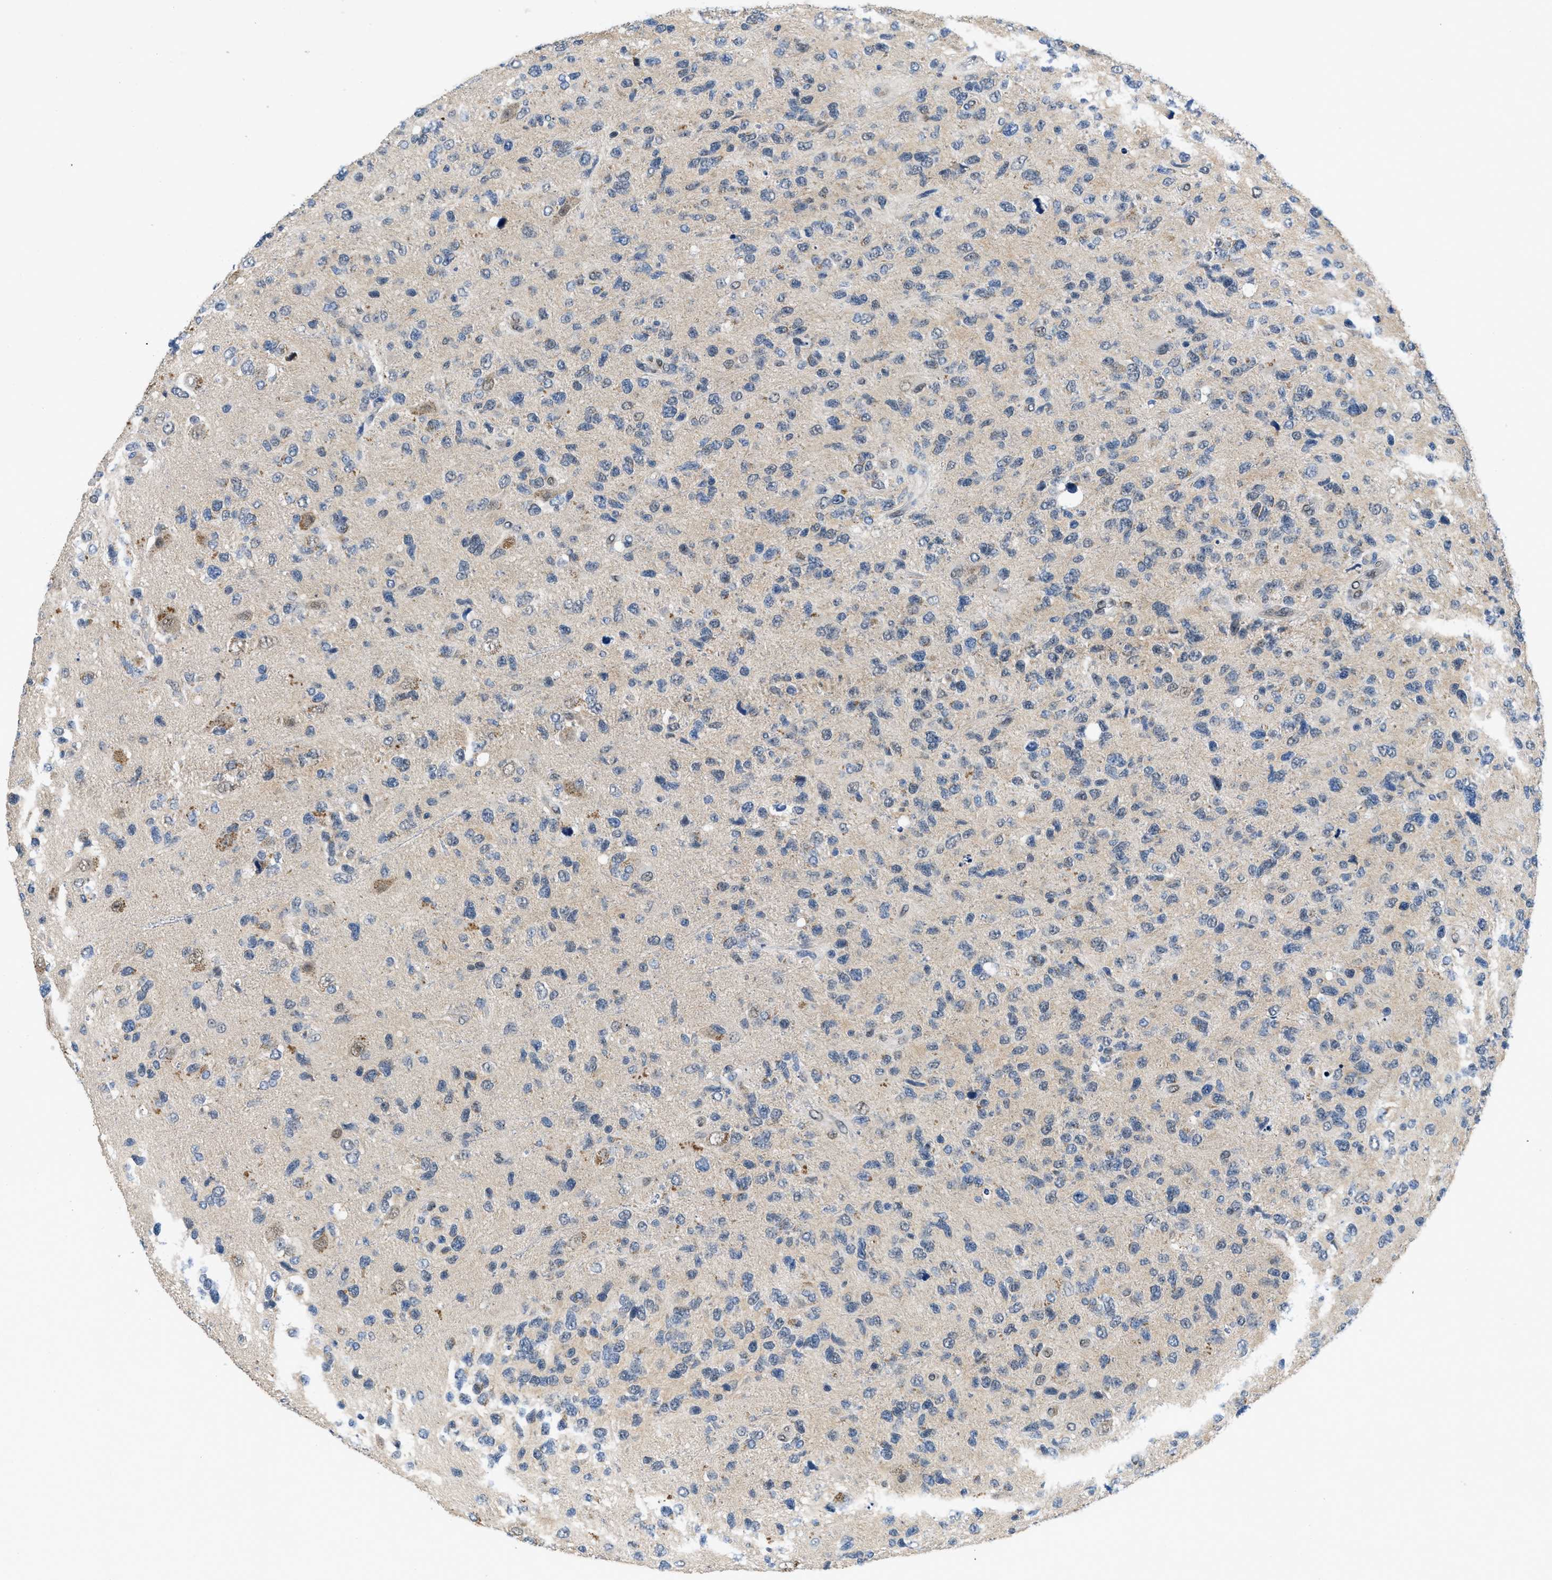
{"staining": {"intensity": "negative", "quantity": "none", "location": "none"}, "tissue": "glioma", "cell_type": "Tumor cells", "image_type": "cancer", "snomed": [{"axis": "morphology", "description": "Glioma, malignant, High grade"}, {"axis": "topography", "description": "Brain"}], "caption": "IHC of glioma reveals no staining in tumor cells.", "gene": "PNKD", "patient": {"sex": "female", "age": 58}}